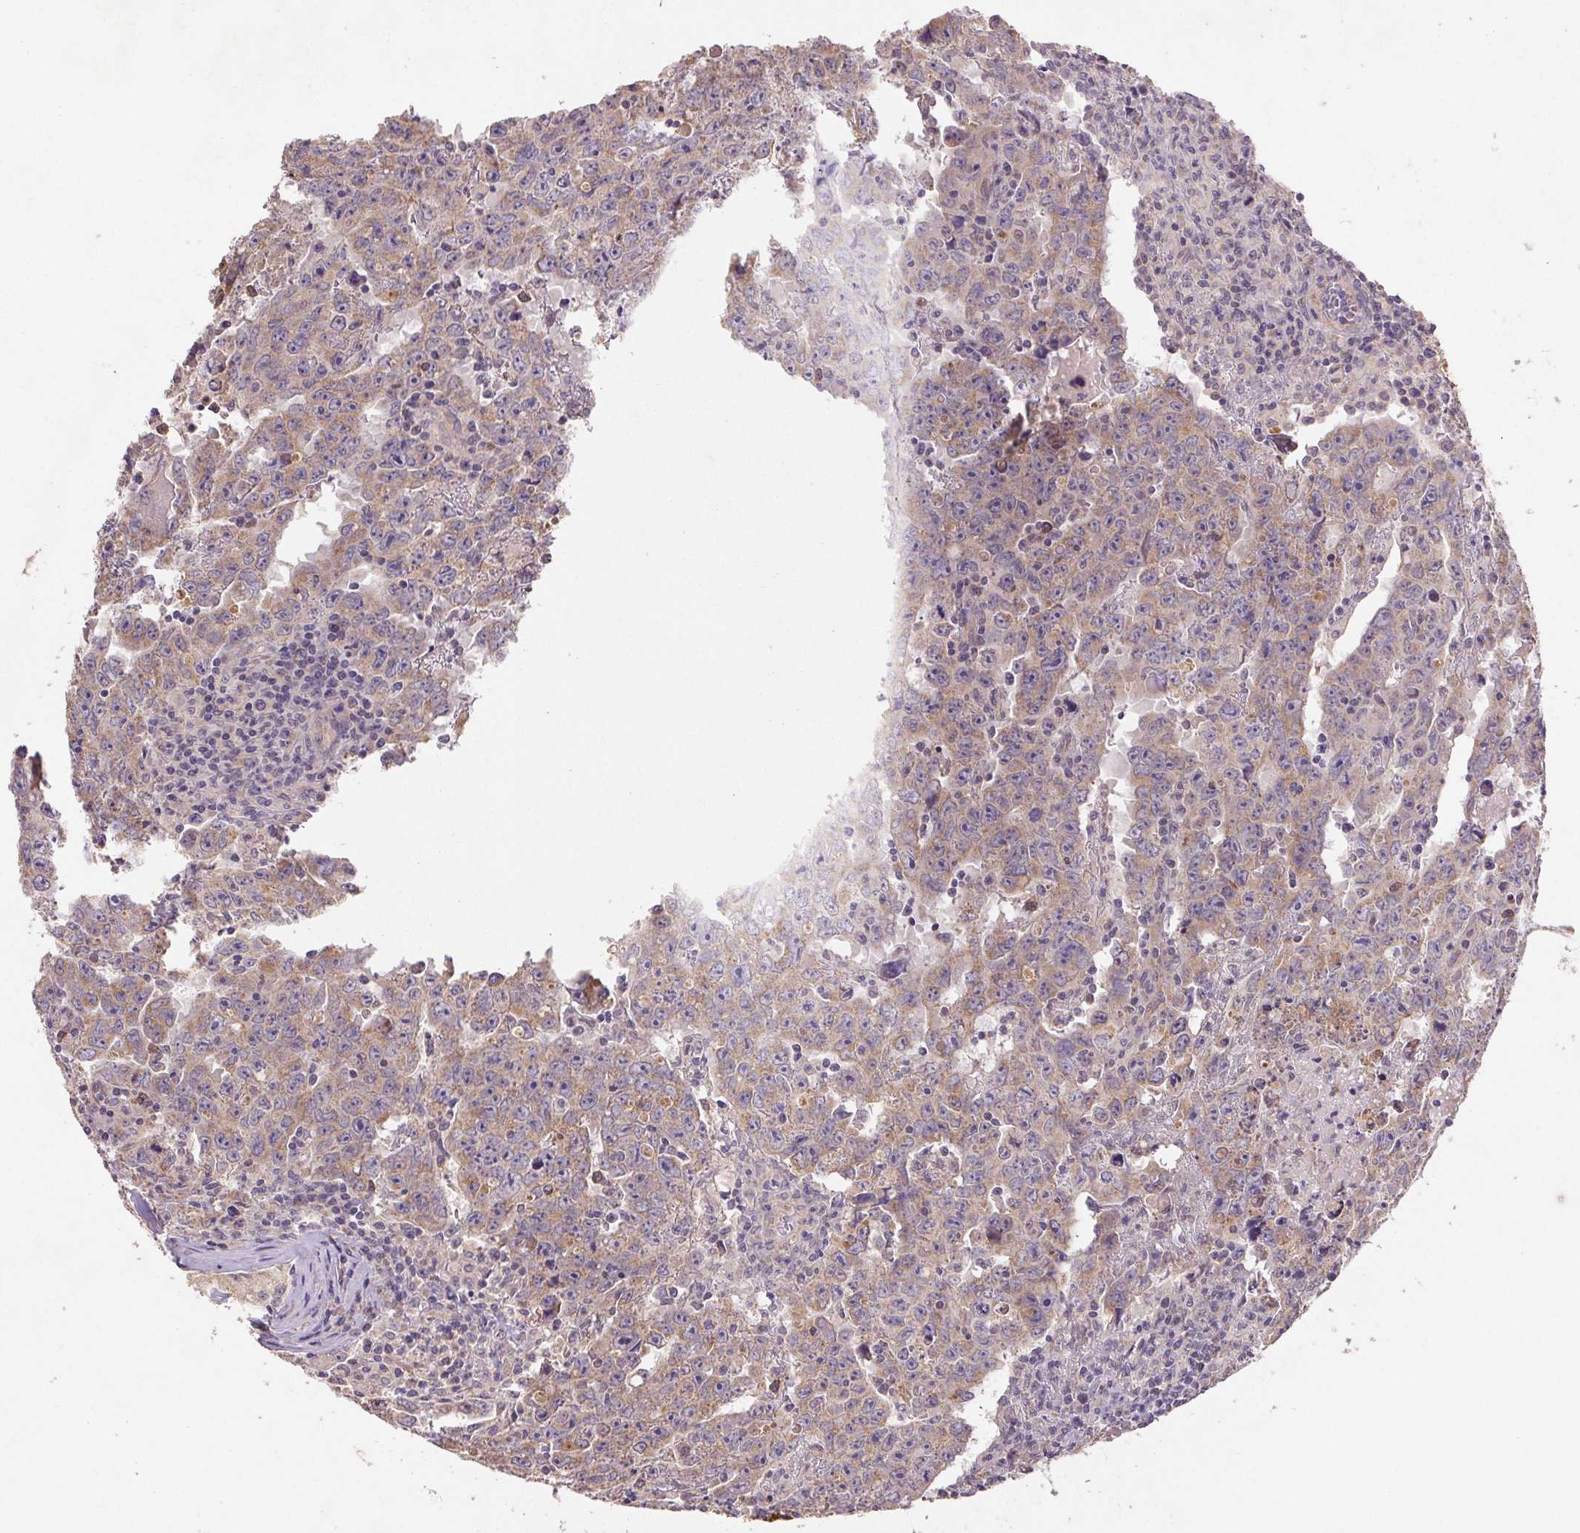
{"staining": {"intensity": "weak", "quantity": ">75%", "location": "cytoplasmic/membranous"}, "tissue": "testis cancer", "cell_type": "Tumor cells", "image_type": "cancer", "snomed": [{"axis": "morphology", "description": "Carcinoma, Embryonal, NOS"}, {"axis": "topography", "description": "Testis"}], "caption": "IHC (DAB) staining of human embryonal carcinoma (testis) displays weak cytoplasmic/membranous protein positivity in approximately >75% of tumor cells.", "gene": "RAB11A", "patient": {"sex": "male", "age": 22}}